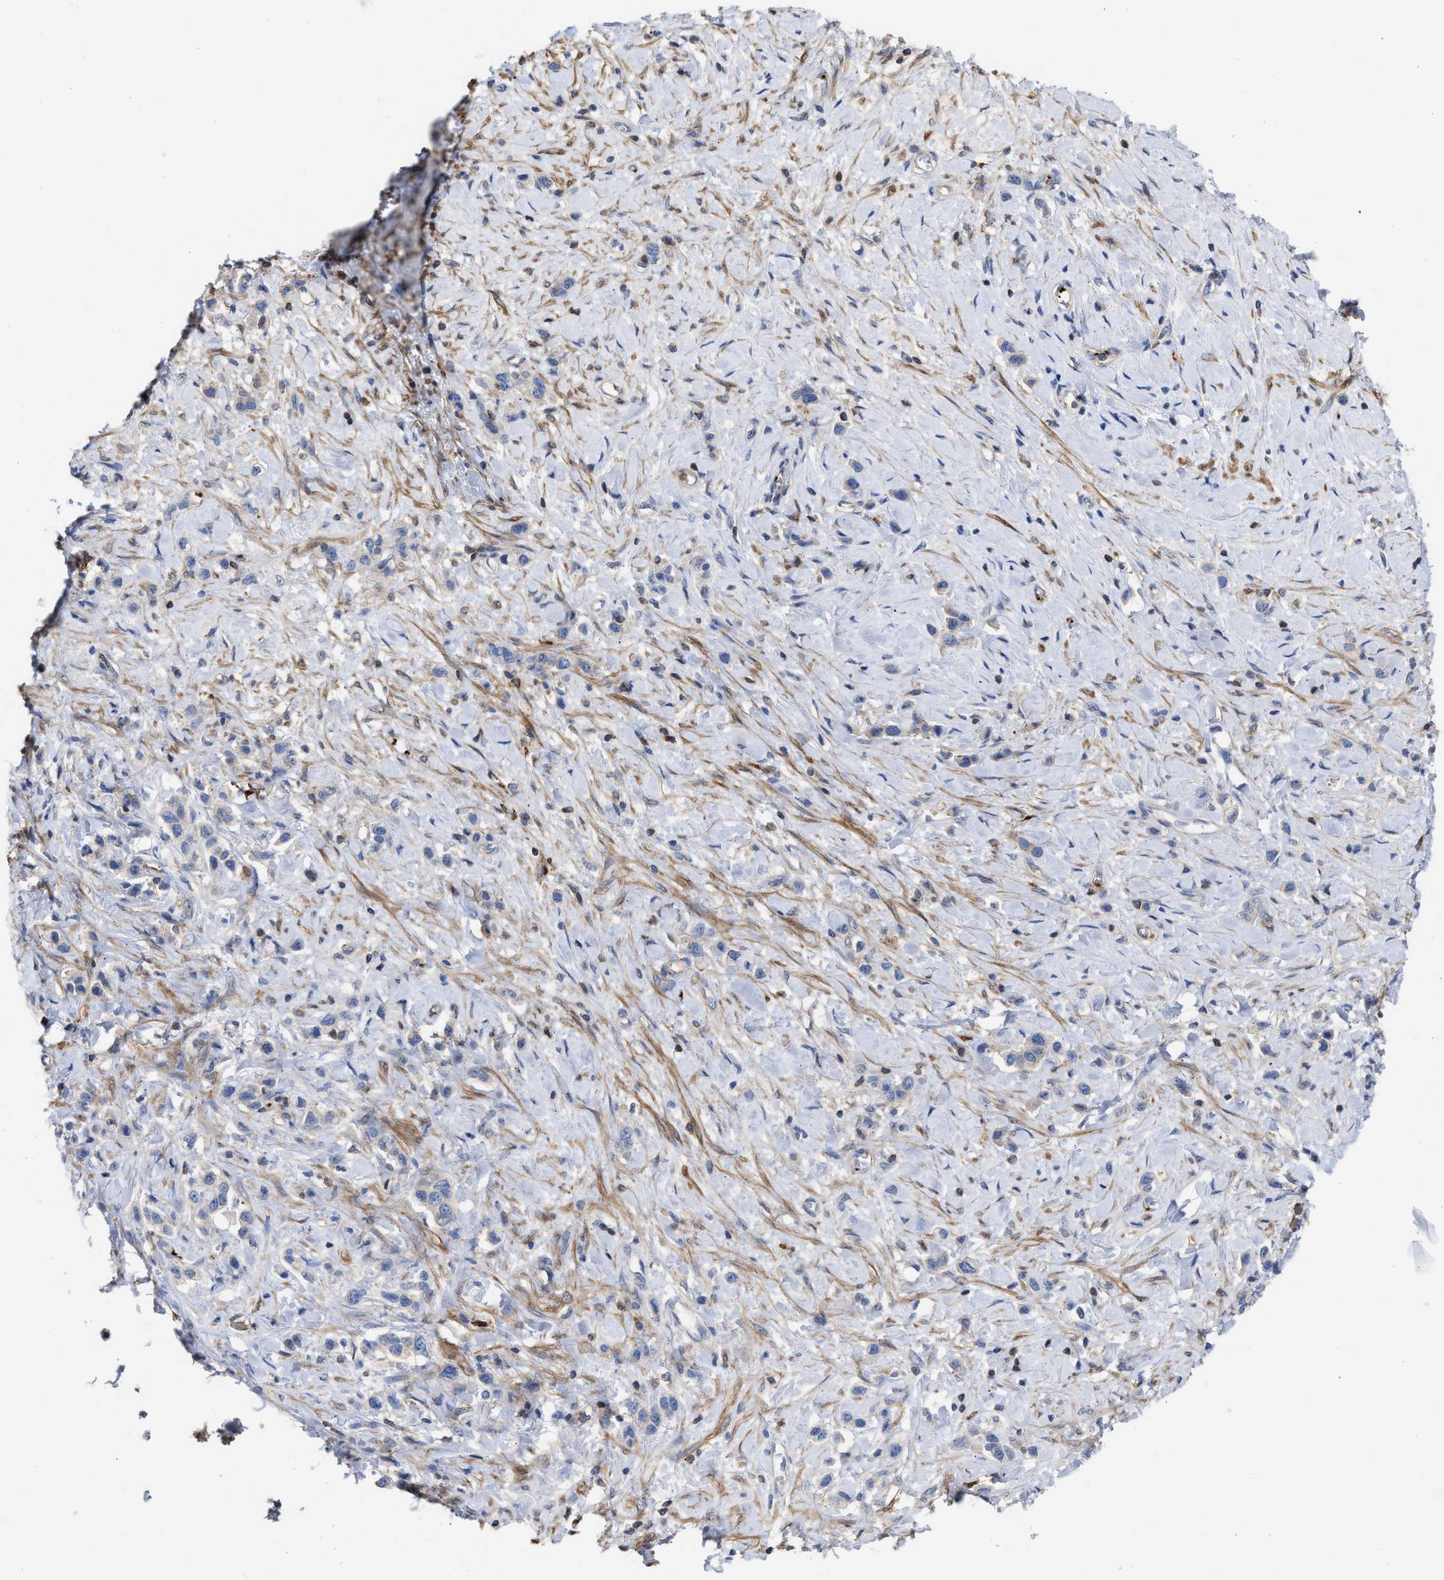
{"staining": {"intensity": "negative", "quantity": "none", "location": "none"}, "tissue": "stomach cancer", "cell_type": "Tumor cells", "image_type": "cancer", "snomed": [{"axis": "morphology", "description": "Adenocarcinoma, NOS"}, {"axis": "topography", "description": "Stomach"}], "caption": "Immunohistochemistry (IHC) micrograph of neoplastic tissue: adenocarcinoma (stomach) stained with DAB reveals no significant protein positivity in tumor cells.", "gene": "HS3ST5", "patient": {"sex": "female", "age": 65}}